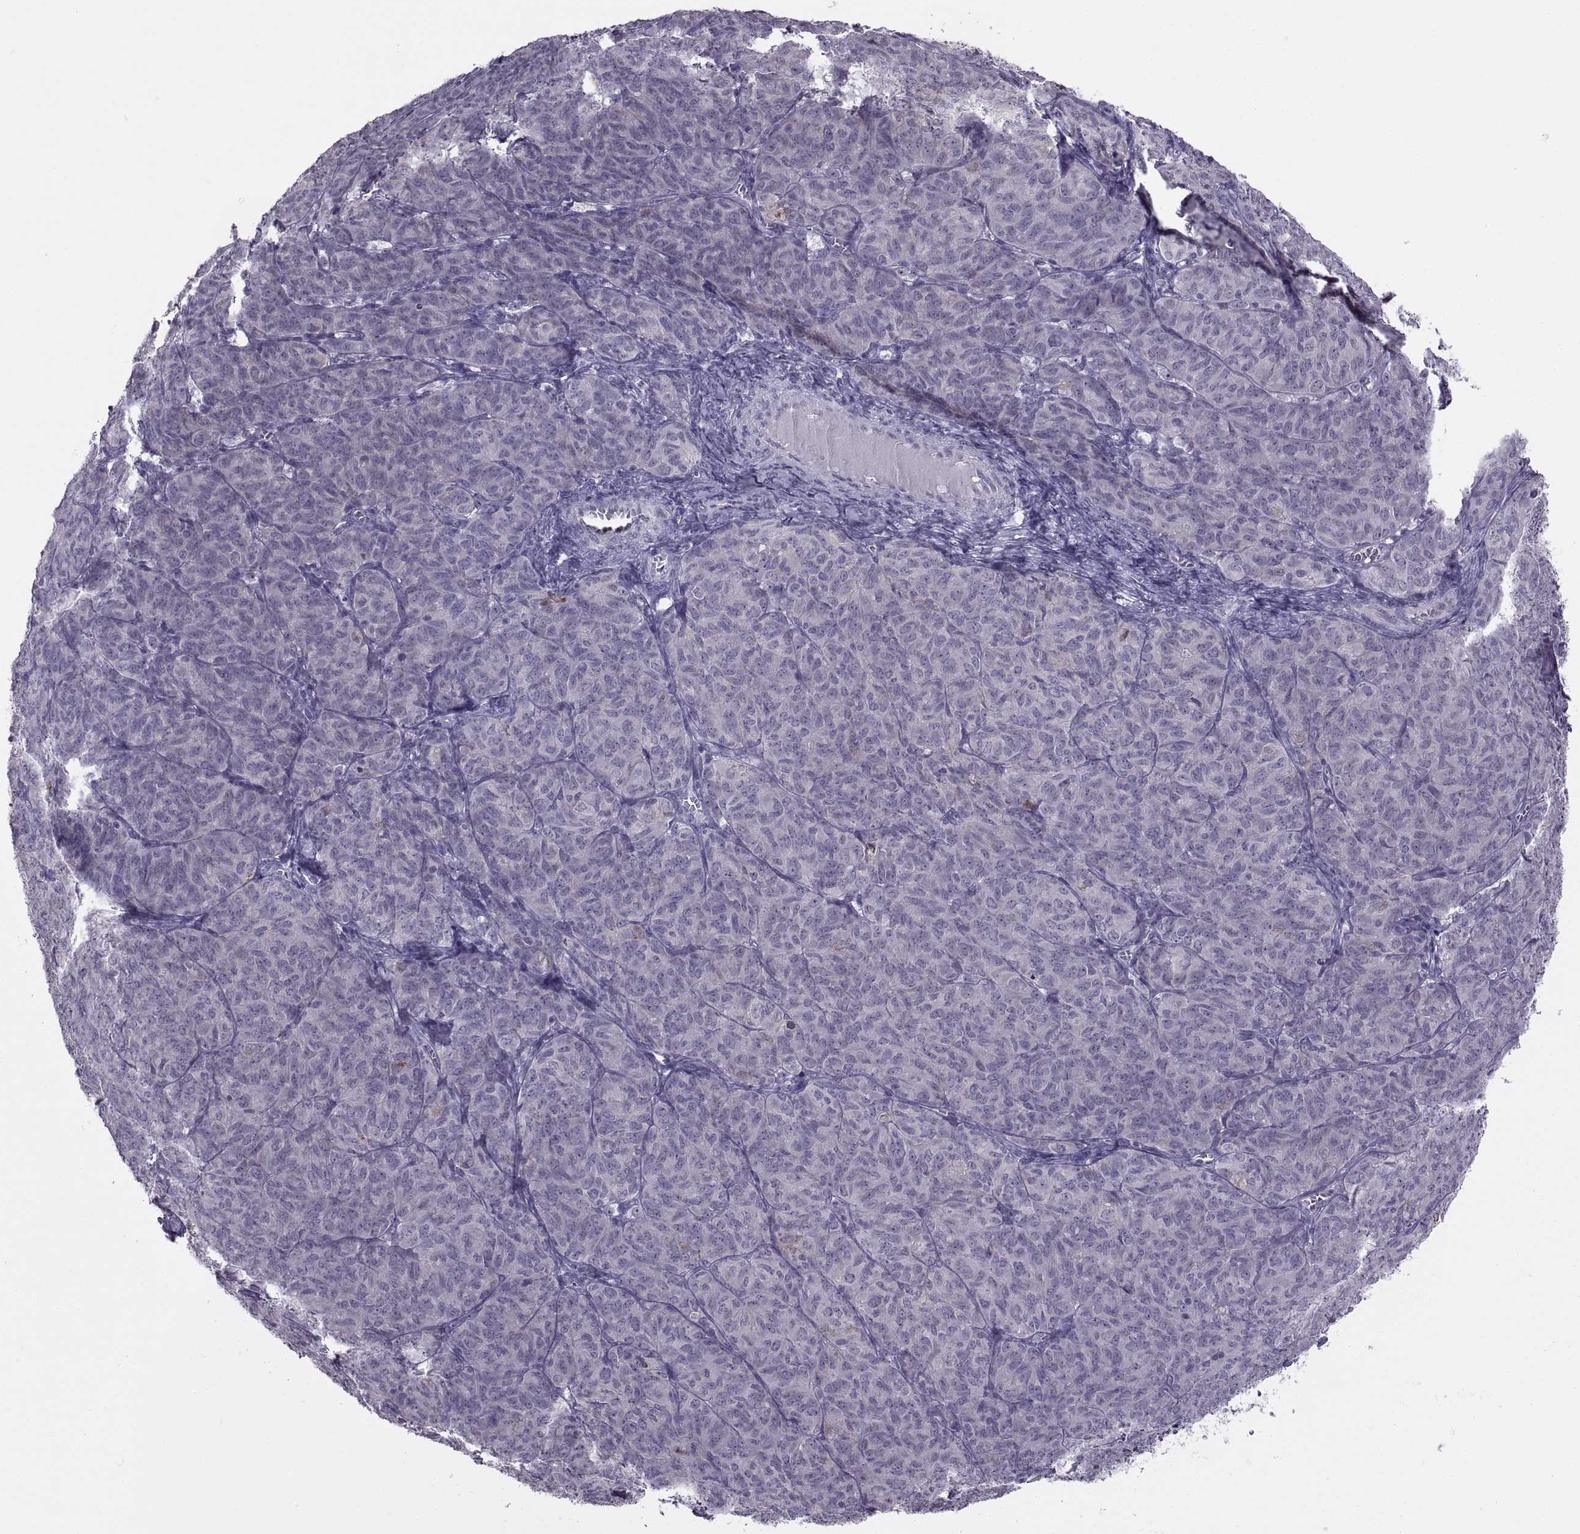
{"staining": {"intensity": "negative", "quantity": "none", "location": "none"}, "tissue": "ovarian cancer", "cell_type": "Tumor cells", "image_type": "cancer", "snomed": [{"axis": "morphology", "description": "Carcinoma, endometroid"}, {"axis": "topography", "description": "Ovary"}], "caption": "An immunohistochemistry (IHC) image of ovarian cancer (endometroid carcinoma) is shown. There is no staining in tumor cells of ovarian cancer (endometroid carcinoma).", "gene": "ASIC2", "patient": {"sex": "female", "age": 80}}